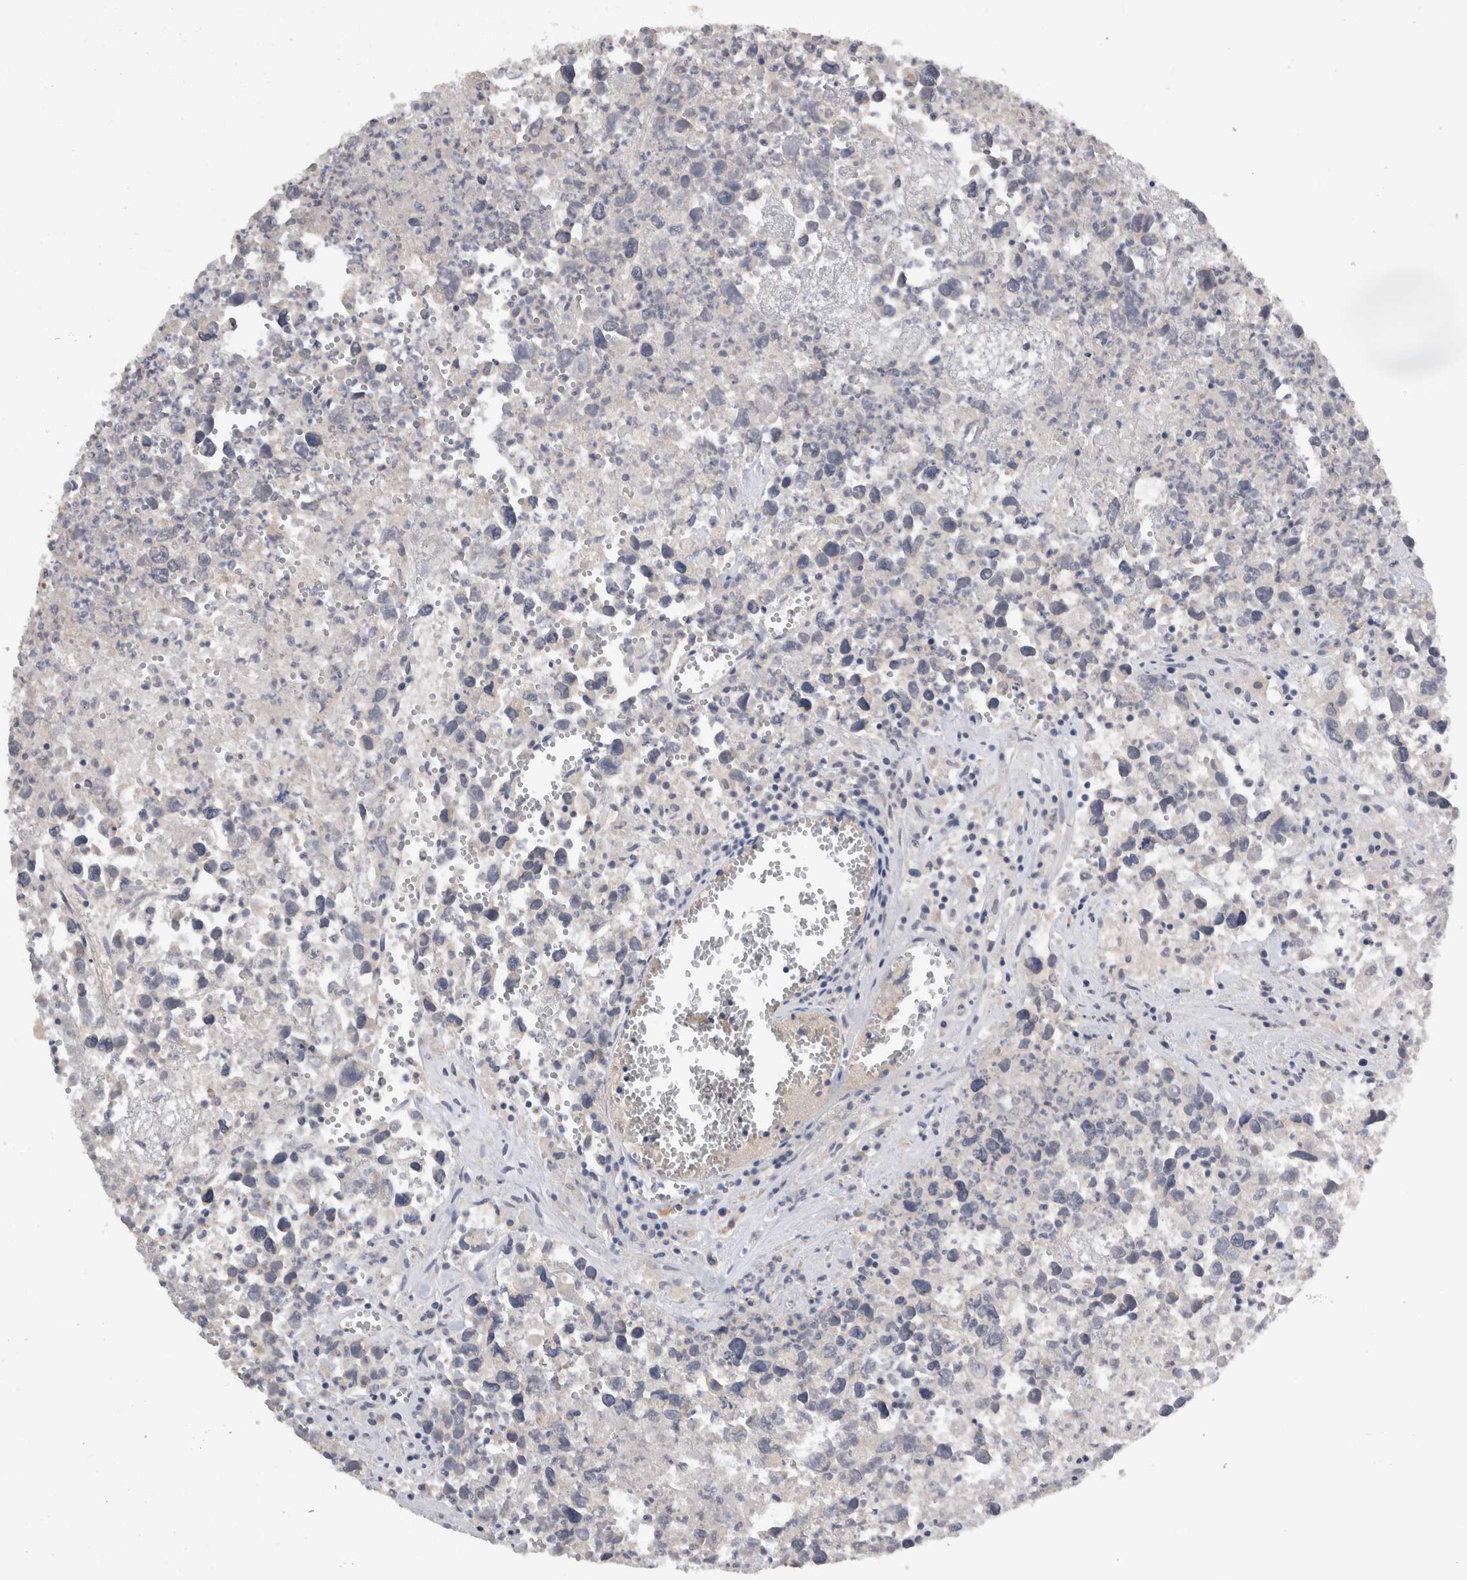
{"staining": {"intensity": "negative", "quantity": "none", "location": "none"}, "tissue": "testis cancer", "cell_type": "Tumor cells", "image_type": "cancer", "snomed": [{"axis": "morphology", "description": "Seminoma, NOS"}, {"axis": "morphology", "description": "Carcinoma, Embryonal, NOS"}, {"axis": "topography", "description": "Testis"}], "caption": "Tumor cells show no significant protein staining in testis cancer.", "gene": "SLC22A11", "patient": {"sex": "male", "age": 43}}